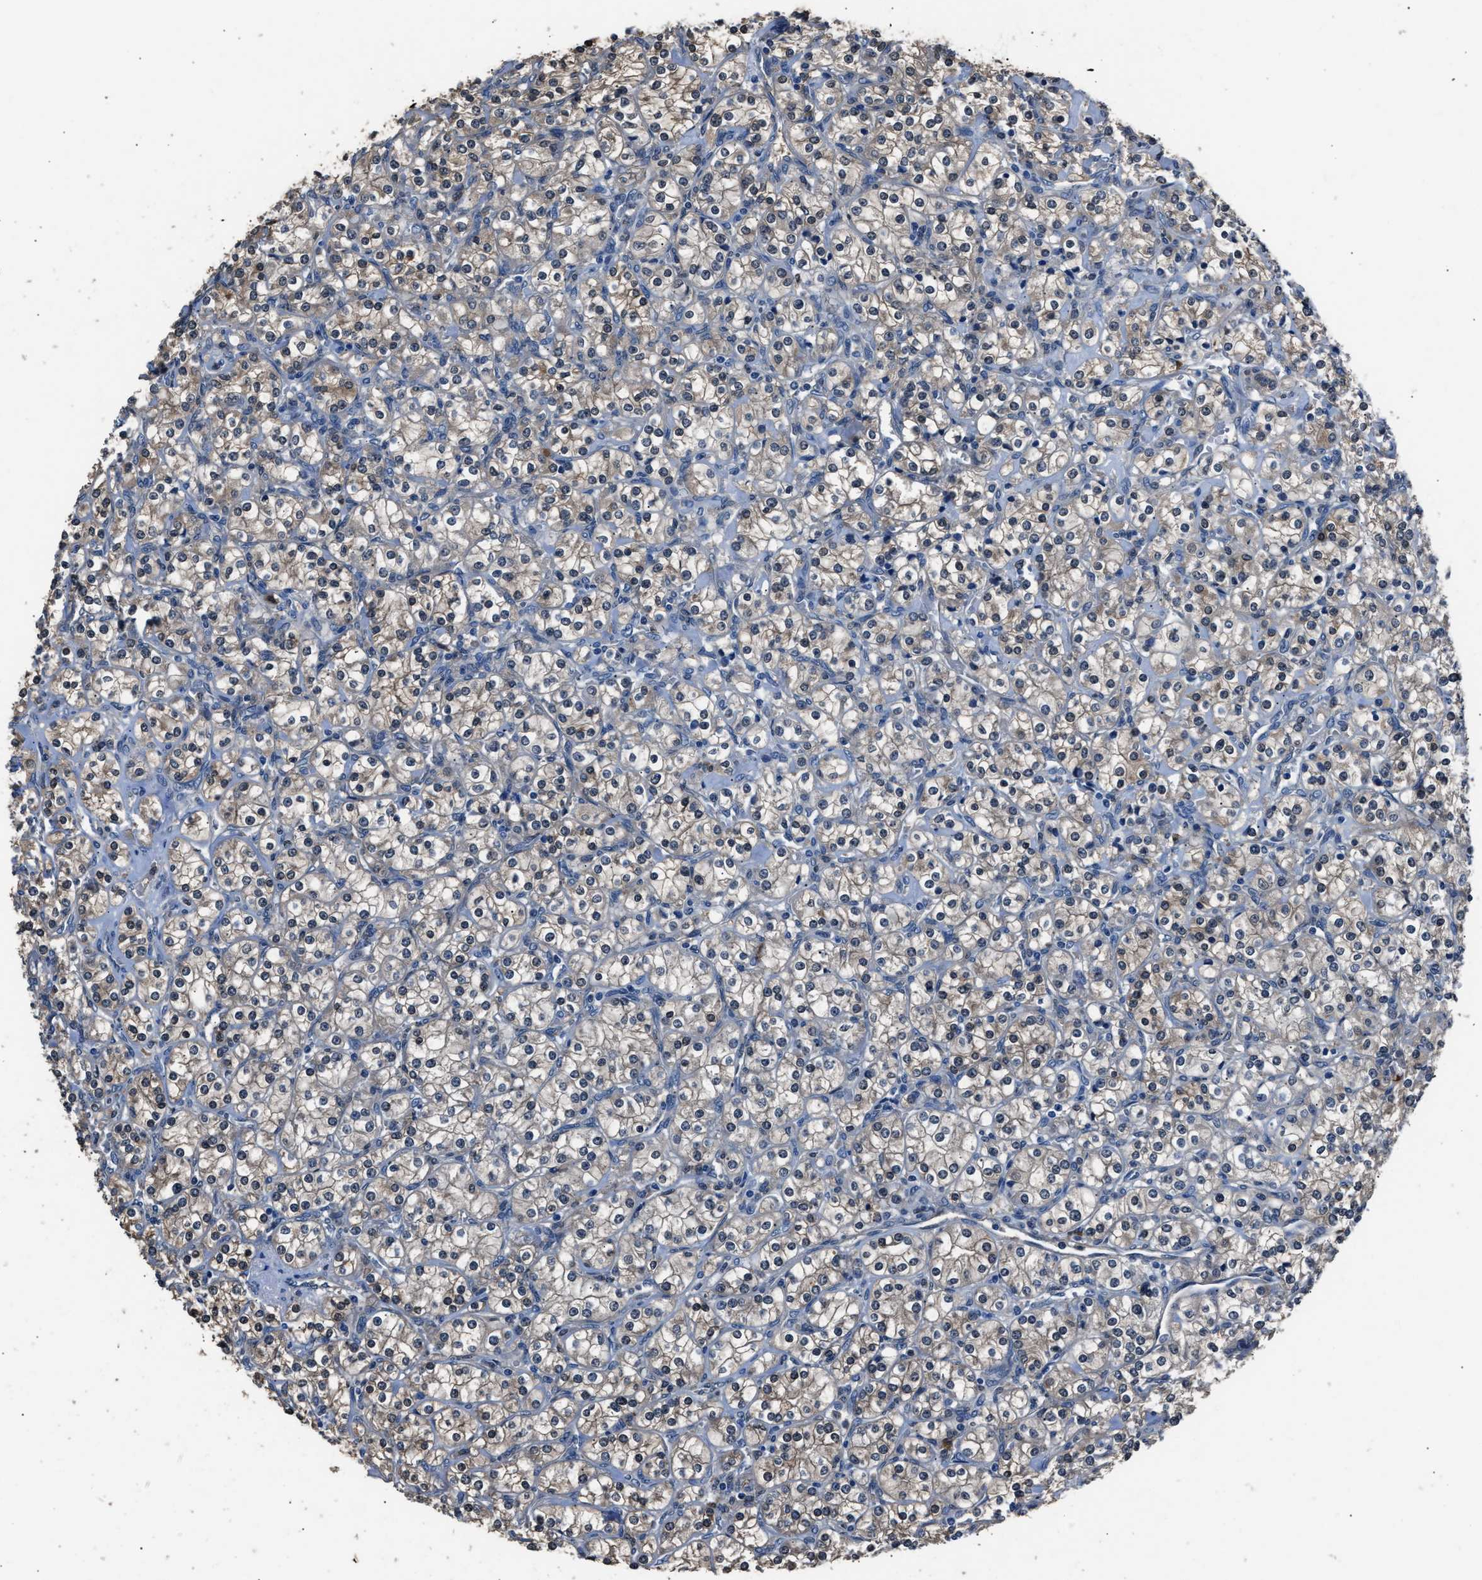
{"staining": {"intensity": "weak", "quantity": ">75%", "location": "cytoplasmic/membranous"}, "tissue": "renal cancer", "cell_type": "Tumor cells", "image_type": "cancer", "snomed": [{"axis": "morphology", "description": "Adenocarcinoma, NOS"}, {"axis": "topography", "description": "Kidney"}], "caption": "A photomicrograph showing weak cytoplasmic/membranous positivity in approximately >75% of tumor cells in renal cancer, as visualized by brown immunohistochemical staining.", "gene": "GSTP1", "patient": {"sex": "male", "age": 77}}